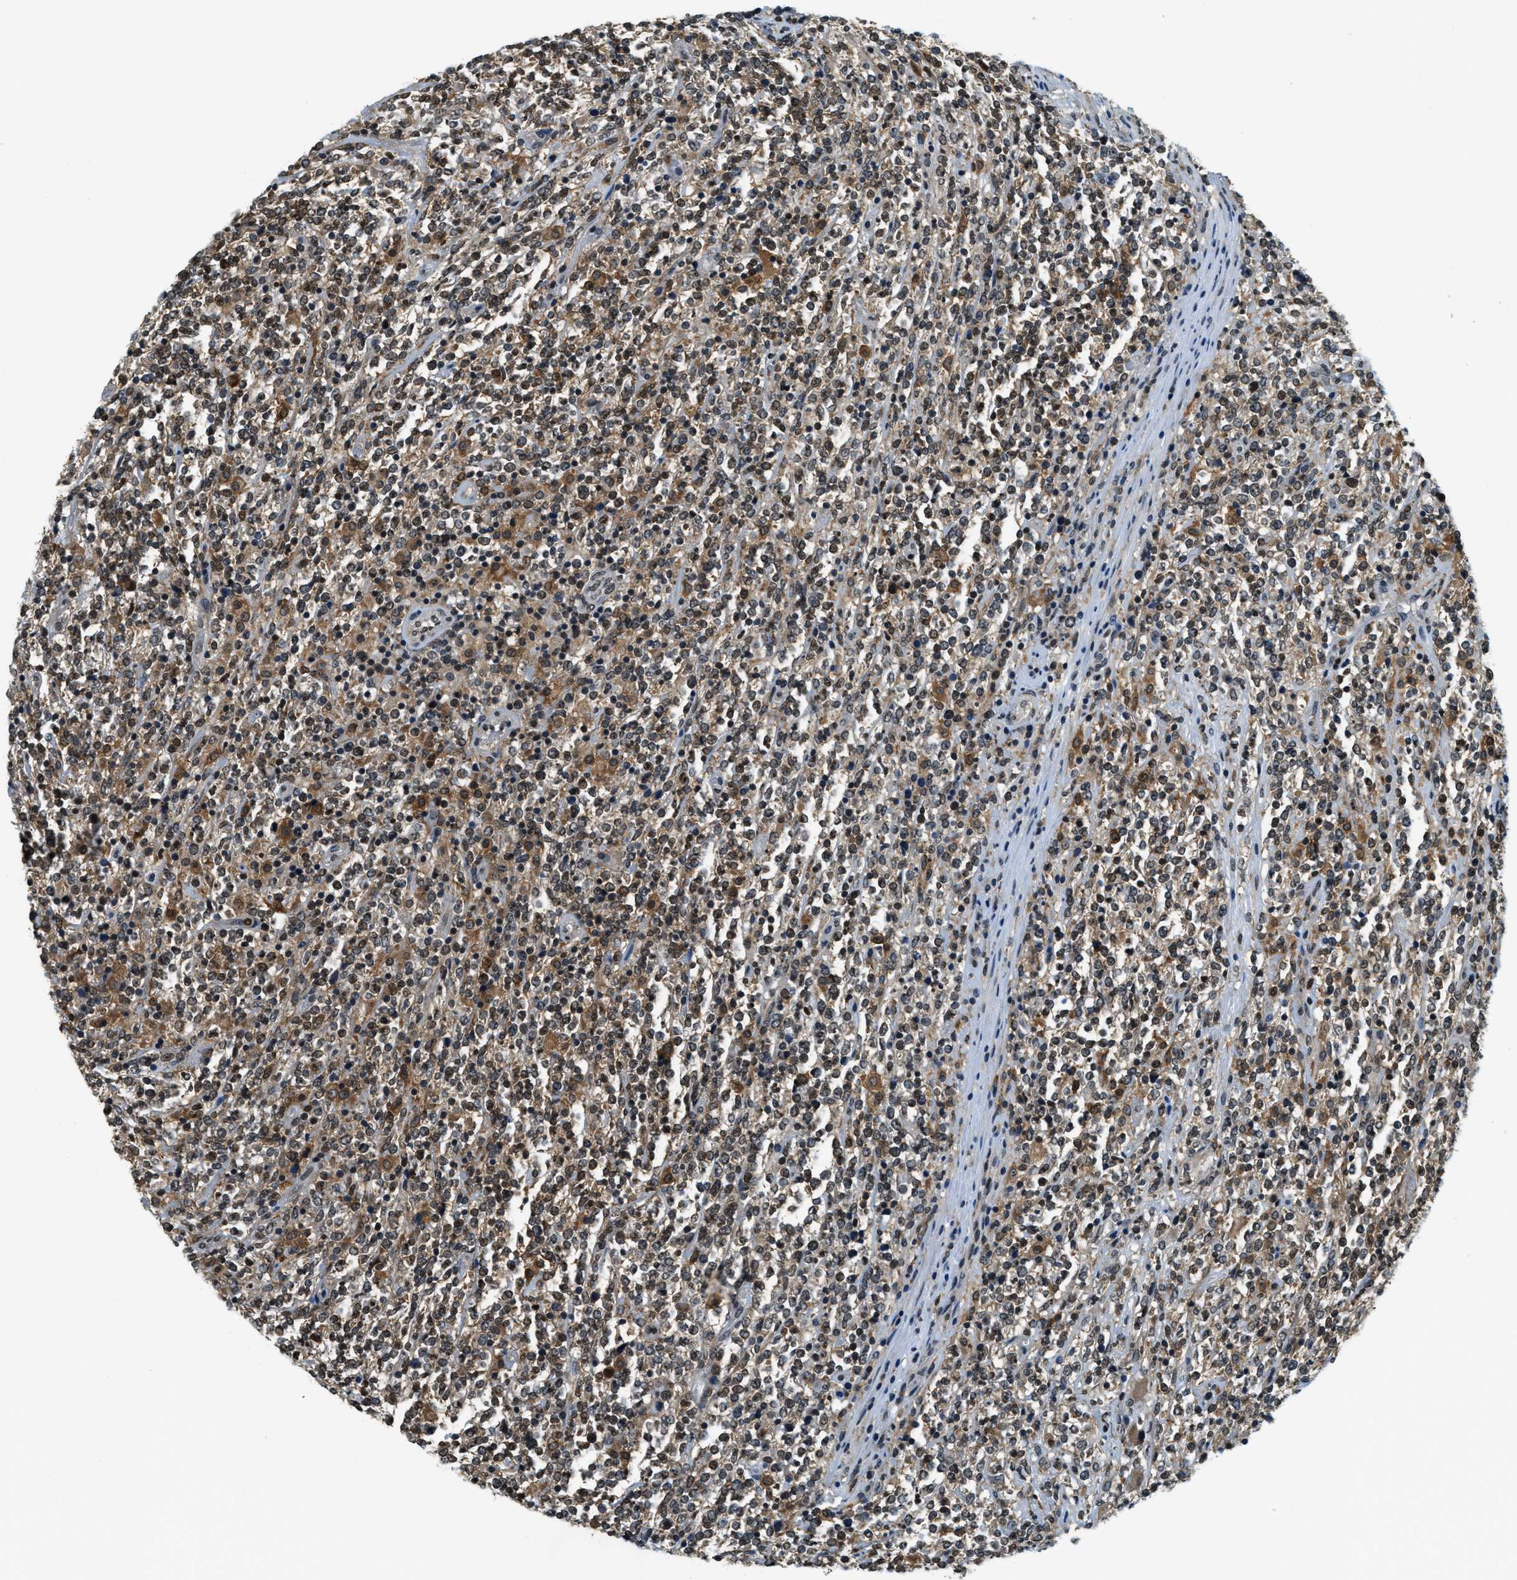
{"staining": {"intensity": "moderate", "quantity": "<25%", "location": "cytoplasmic/membranous"}, "tissue": "lymphoma", "cell_type": "Tumor cells", "image_type": "cancer", "snomed": [{"axis": "morphology", "description": "Malignant lymphoma, non-Hodgkin's type, High grade"}, {"axis": "topography", "description": "Soft tissue"}], "caption": "Lymphoma was stained to show a protein in brown. There is low levels of moderate cytoplasmic/membranous expression in about <25% of tumor cells.", "gene": "RAB11FIP1", "patient": {"sex": "male", "age": 18}}